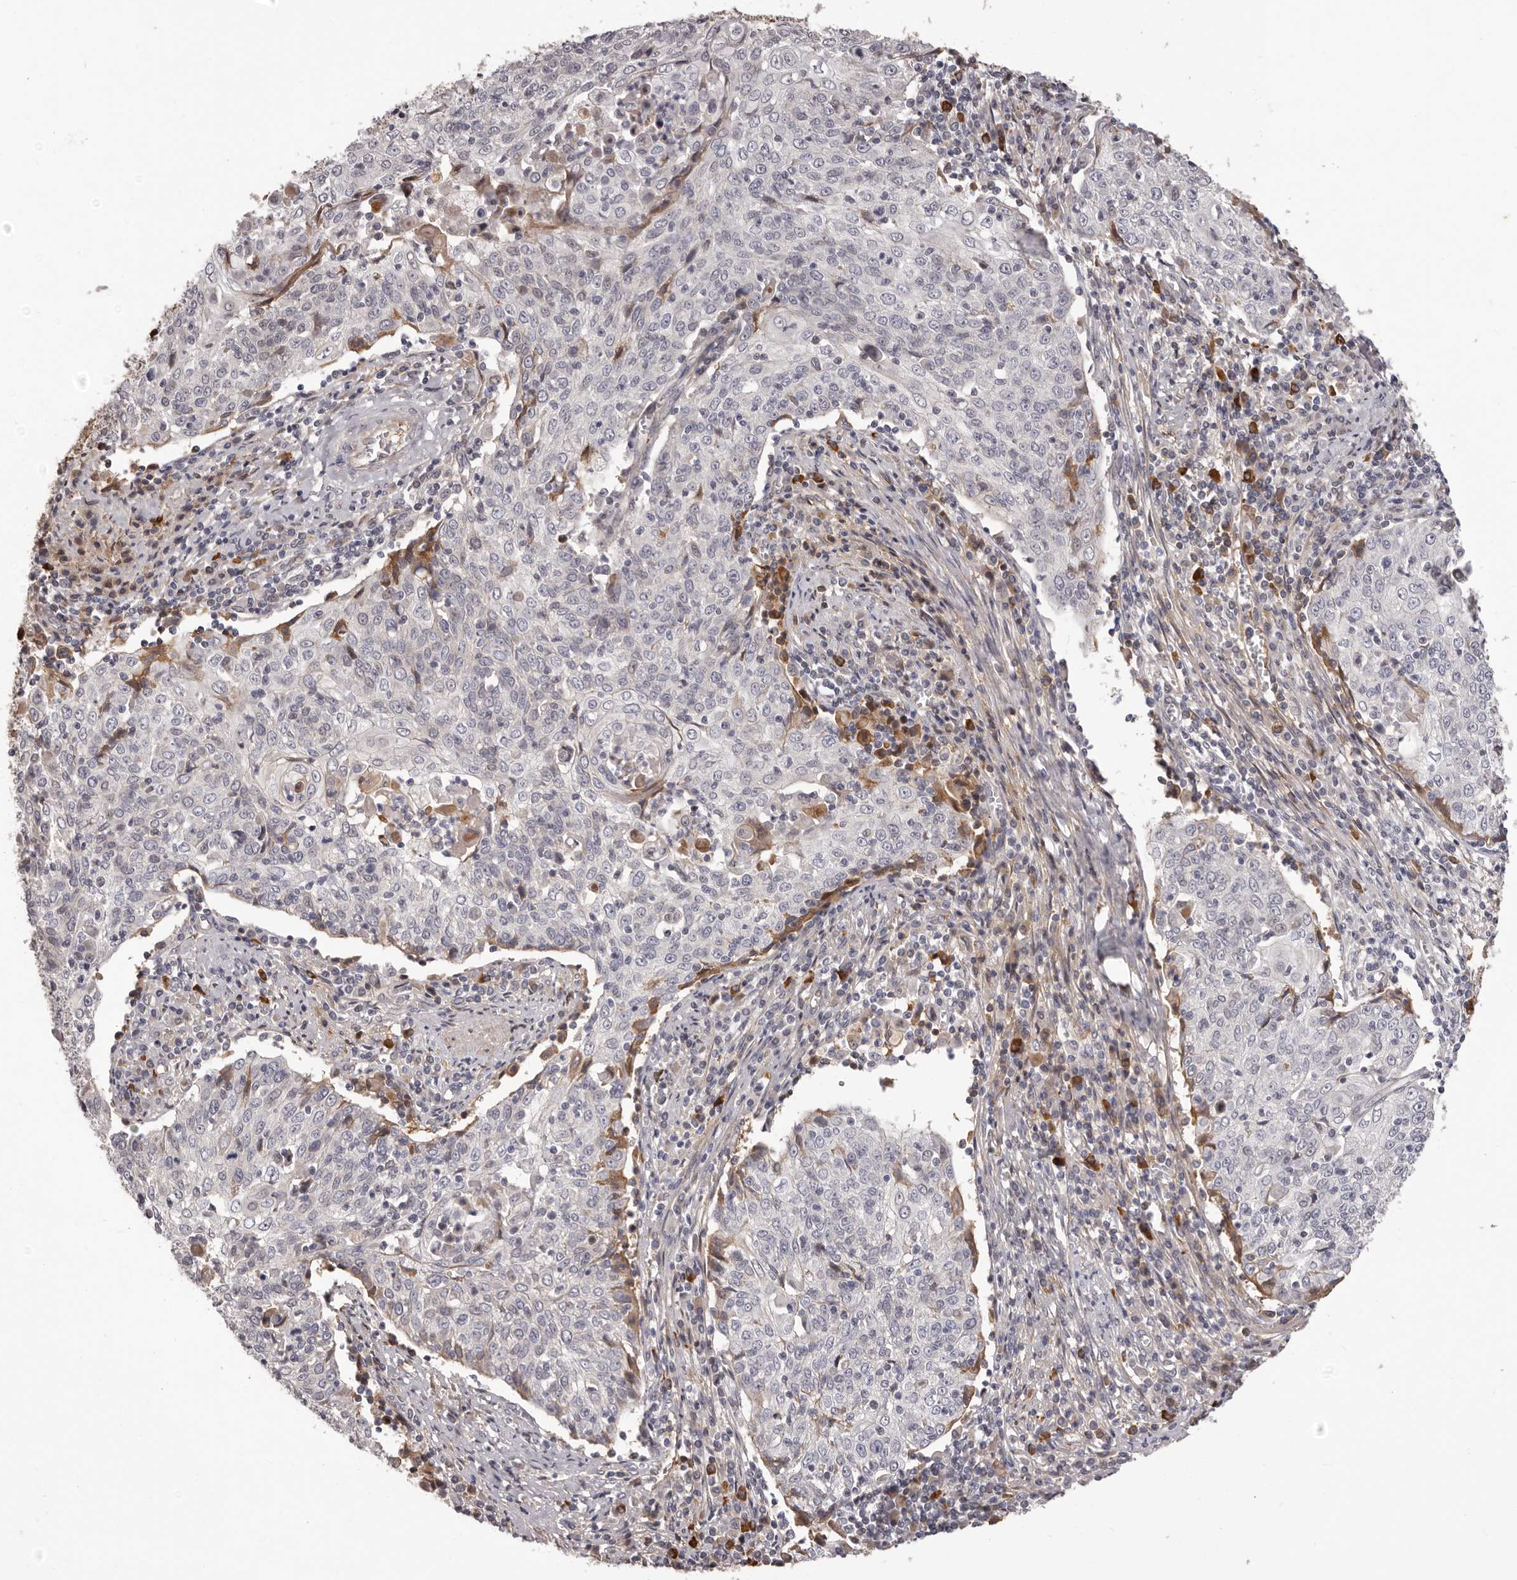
{"staining": {"intensity": "weak", "quantity": "<25%", "location": "cytoplasmic/membranous"}, "tissue": "cervical cancer", "cell_type": "Tumor cells", "image_type": "cancer", "snomed": [{"axis": "morphology", "description": "Squamous cell carcinoma, NOS"}, {"axis": "topography", "description": "Cervix"}], "caption": "IHC histopathology image of human cervical squamous cell carcinoma stained for a protein (brown), which shows no positivity in tumor cells.", "gene": "OTUD3", "patient": {"sex": "female", "age": 48}}